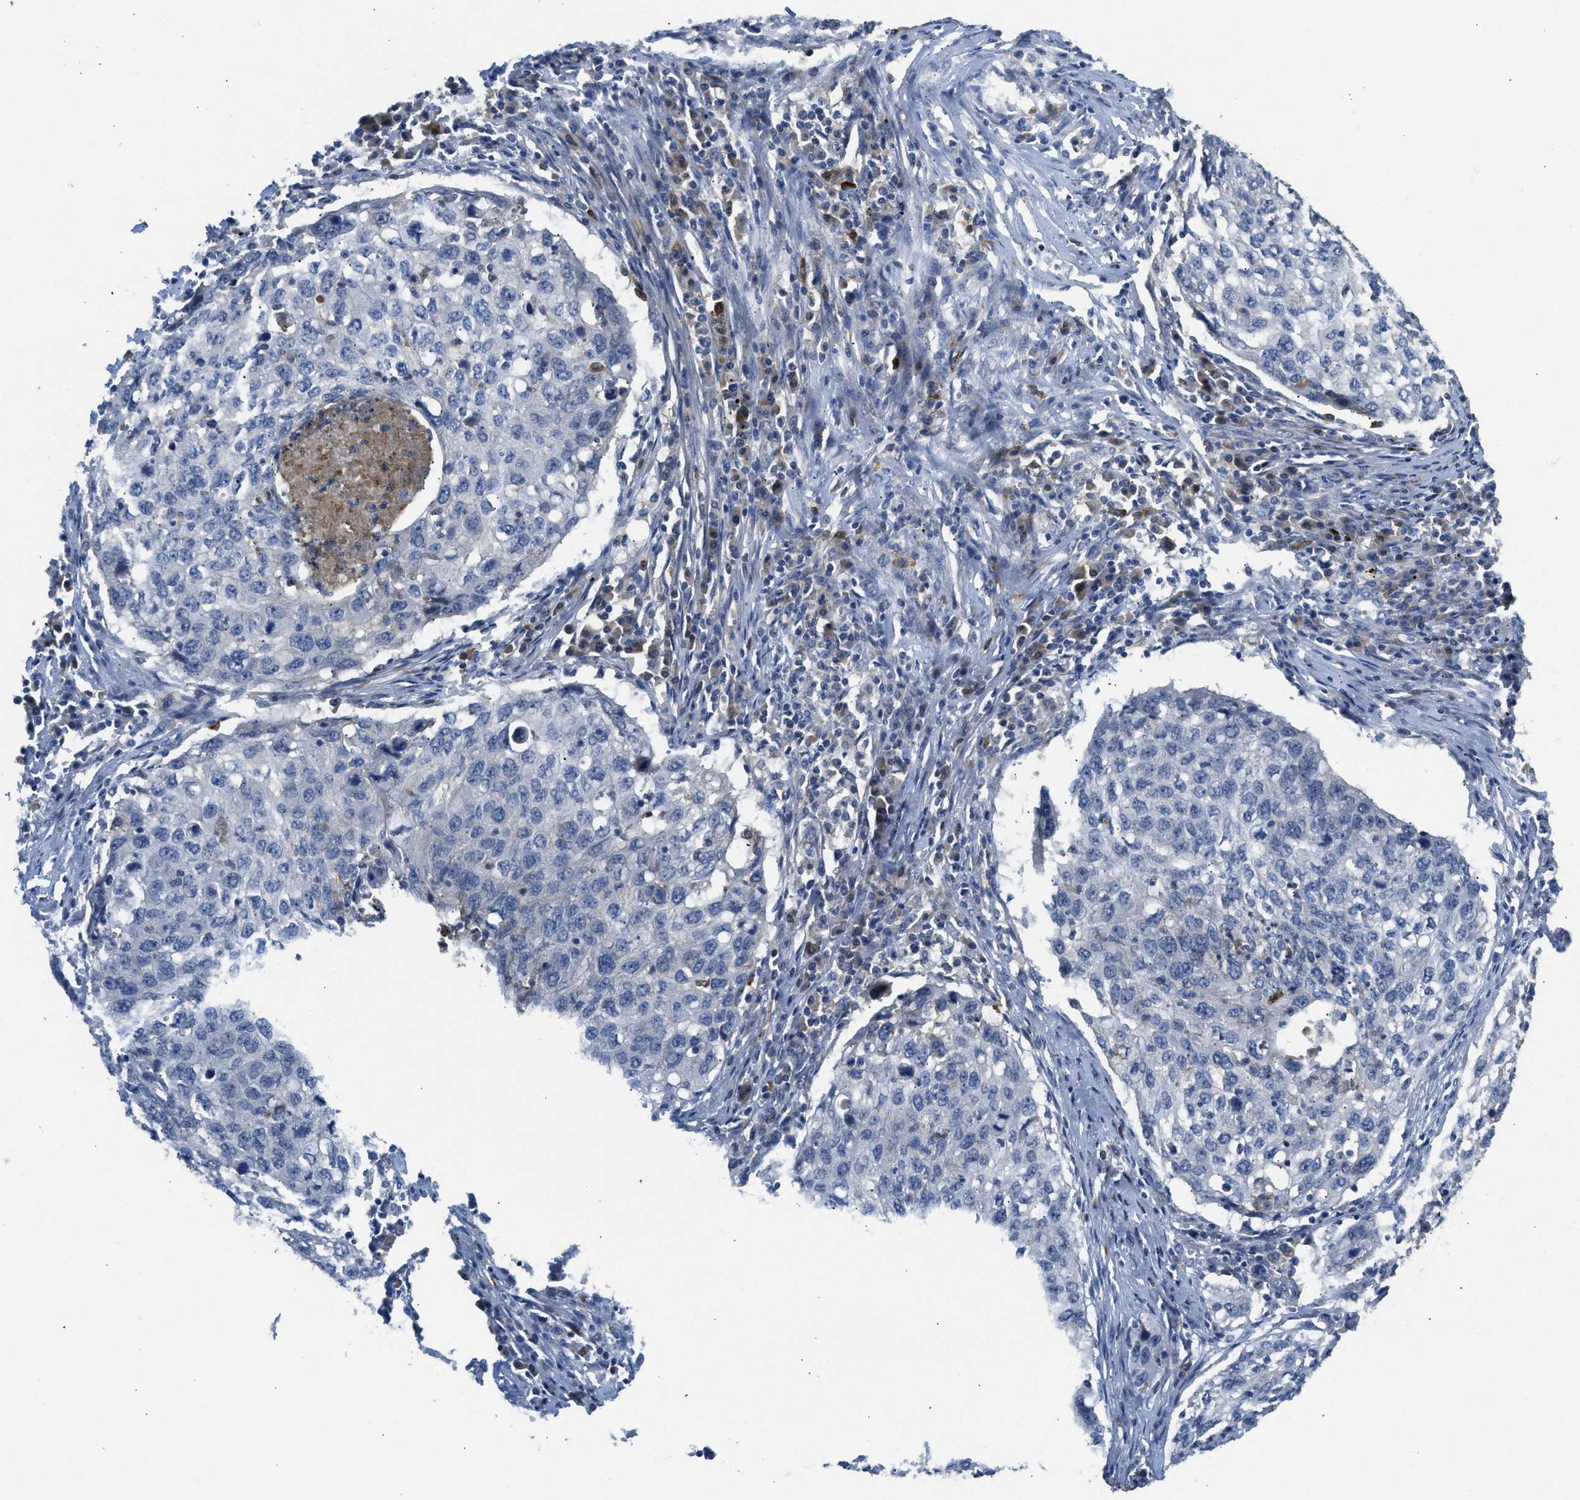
{"staining": {"intensity": "negative", "quantity": "none", "location": "none"}, "tissue": "lung cancer", "cell_type": "Tumor cells", "image_type": "cancer", "snomed": [{"axis": "morphology", "description": "Squamous cell carcinoma, NOS"}, {"axis": "topography", "description": "Lung"}], "caption": "DAB immunohistochemical staining of human lung squamous cell carcinoma exhibits no significant staining in tumor cells. The staining is performed using DAB brown chromogen with nuclei counter-stained in using hematoxylin.", "gene": "RHBDF2", "patient": {"sex": "female", "age": 63}}